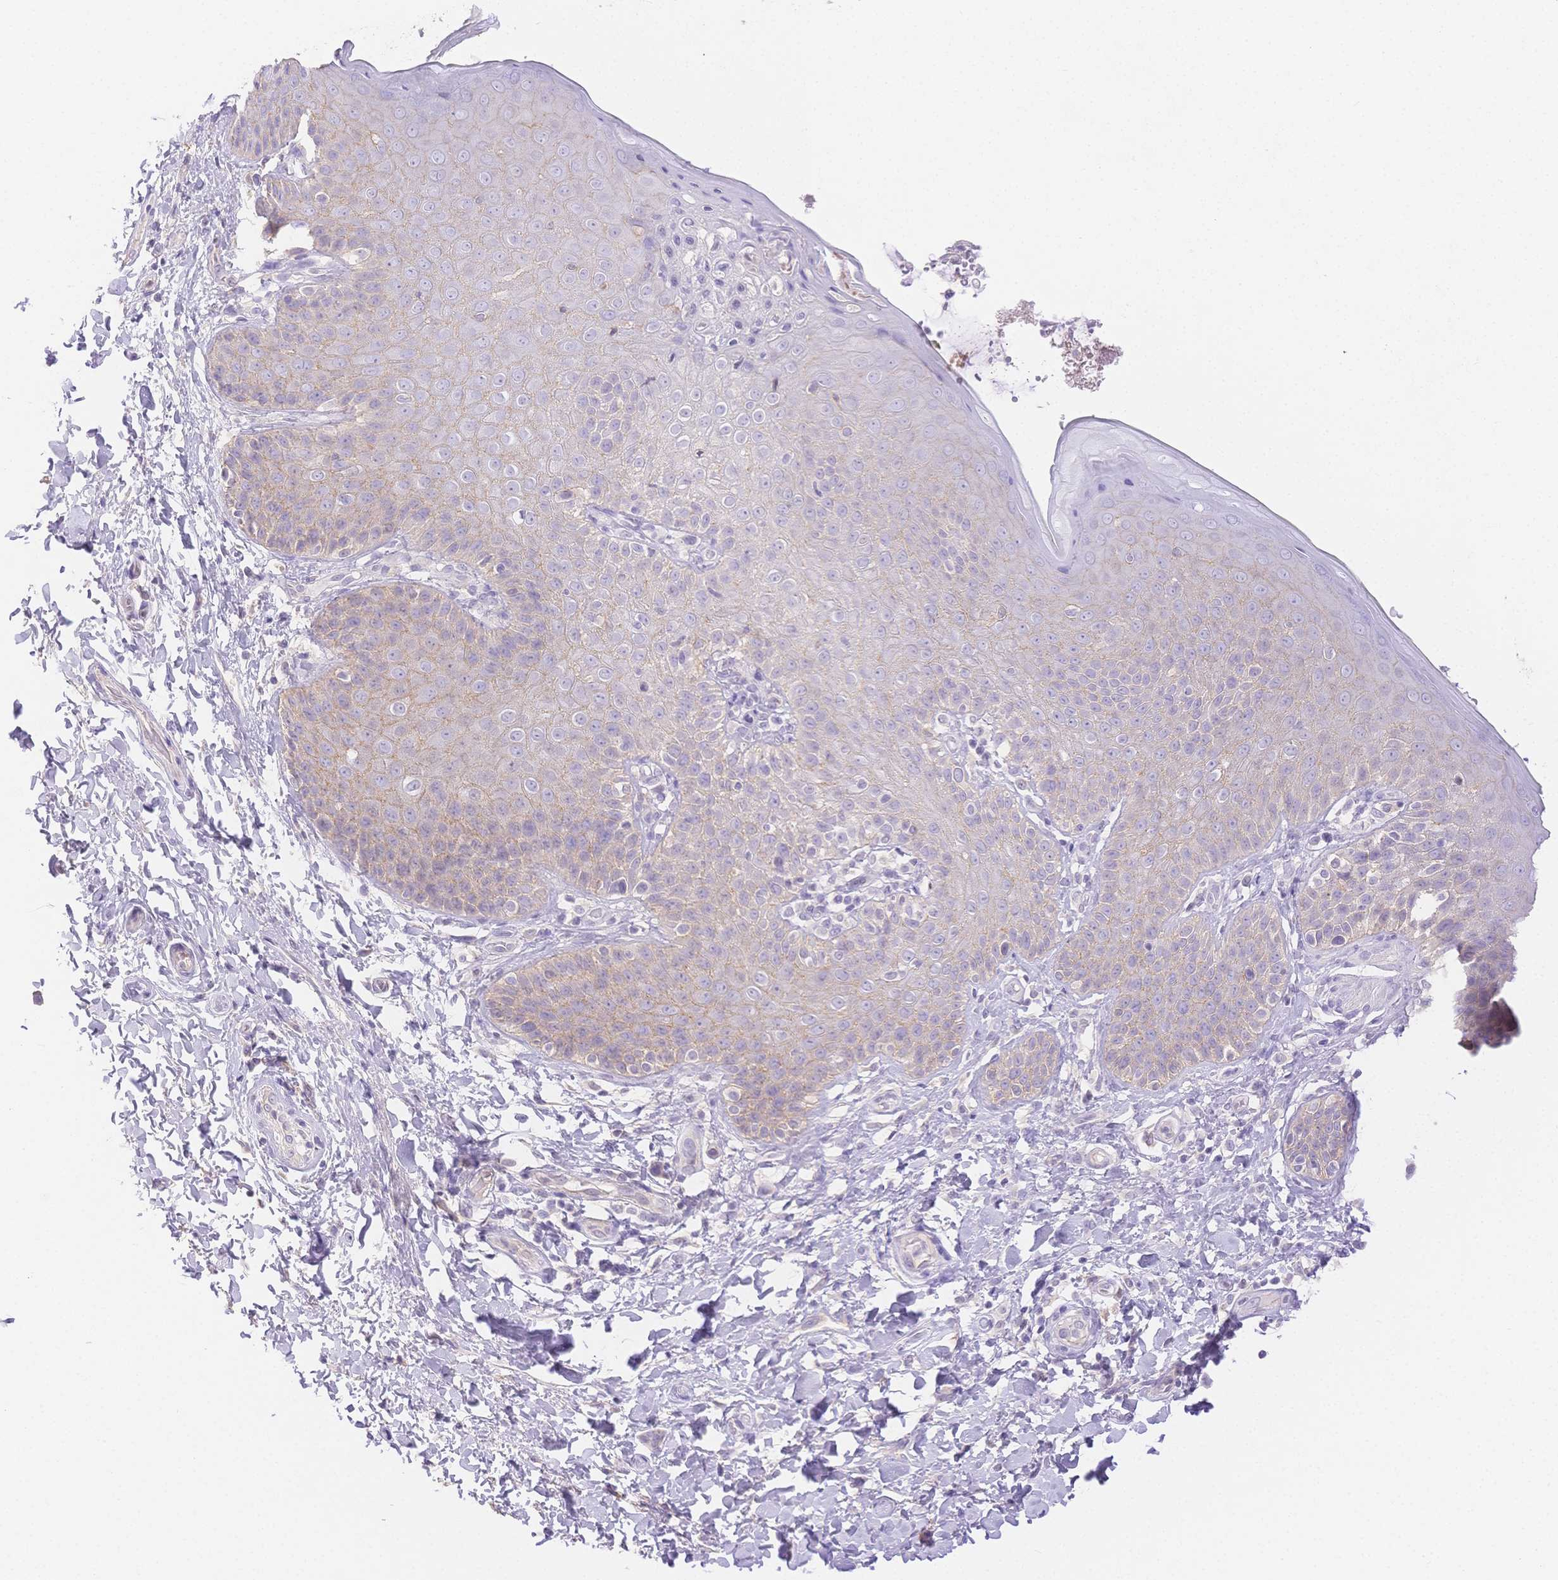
{"staining": {"intensity": "weak", "quantity": "<25%", "location": "cytoplasmic/membranous"}, "tissue": "skin", "cell_type": "Epidermal cells", "image_type": "normal", "snomed": [{"axis": "morphology", "description": "Normal tissue, NOS"}, {"axis": "topography", "description": "Anal"}, {"axis": "topography", "description": "Peripheral nerve tissue"}], "caption": "A photomicrograph of skin stained for a protein displays no brown staining in epidermal cells.", "gene": "WDR54", "patient": {"sex": "male", "age": 51}}